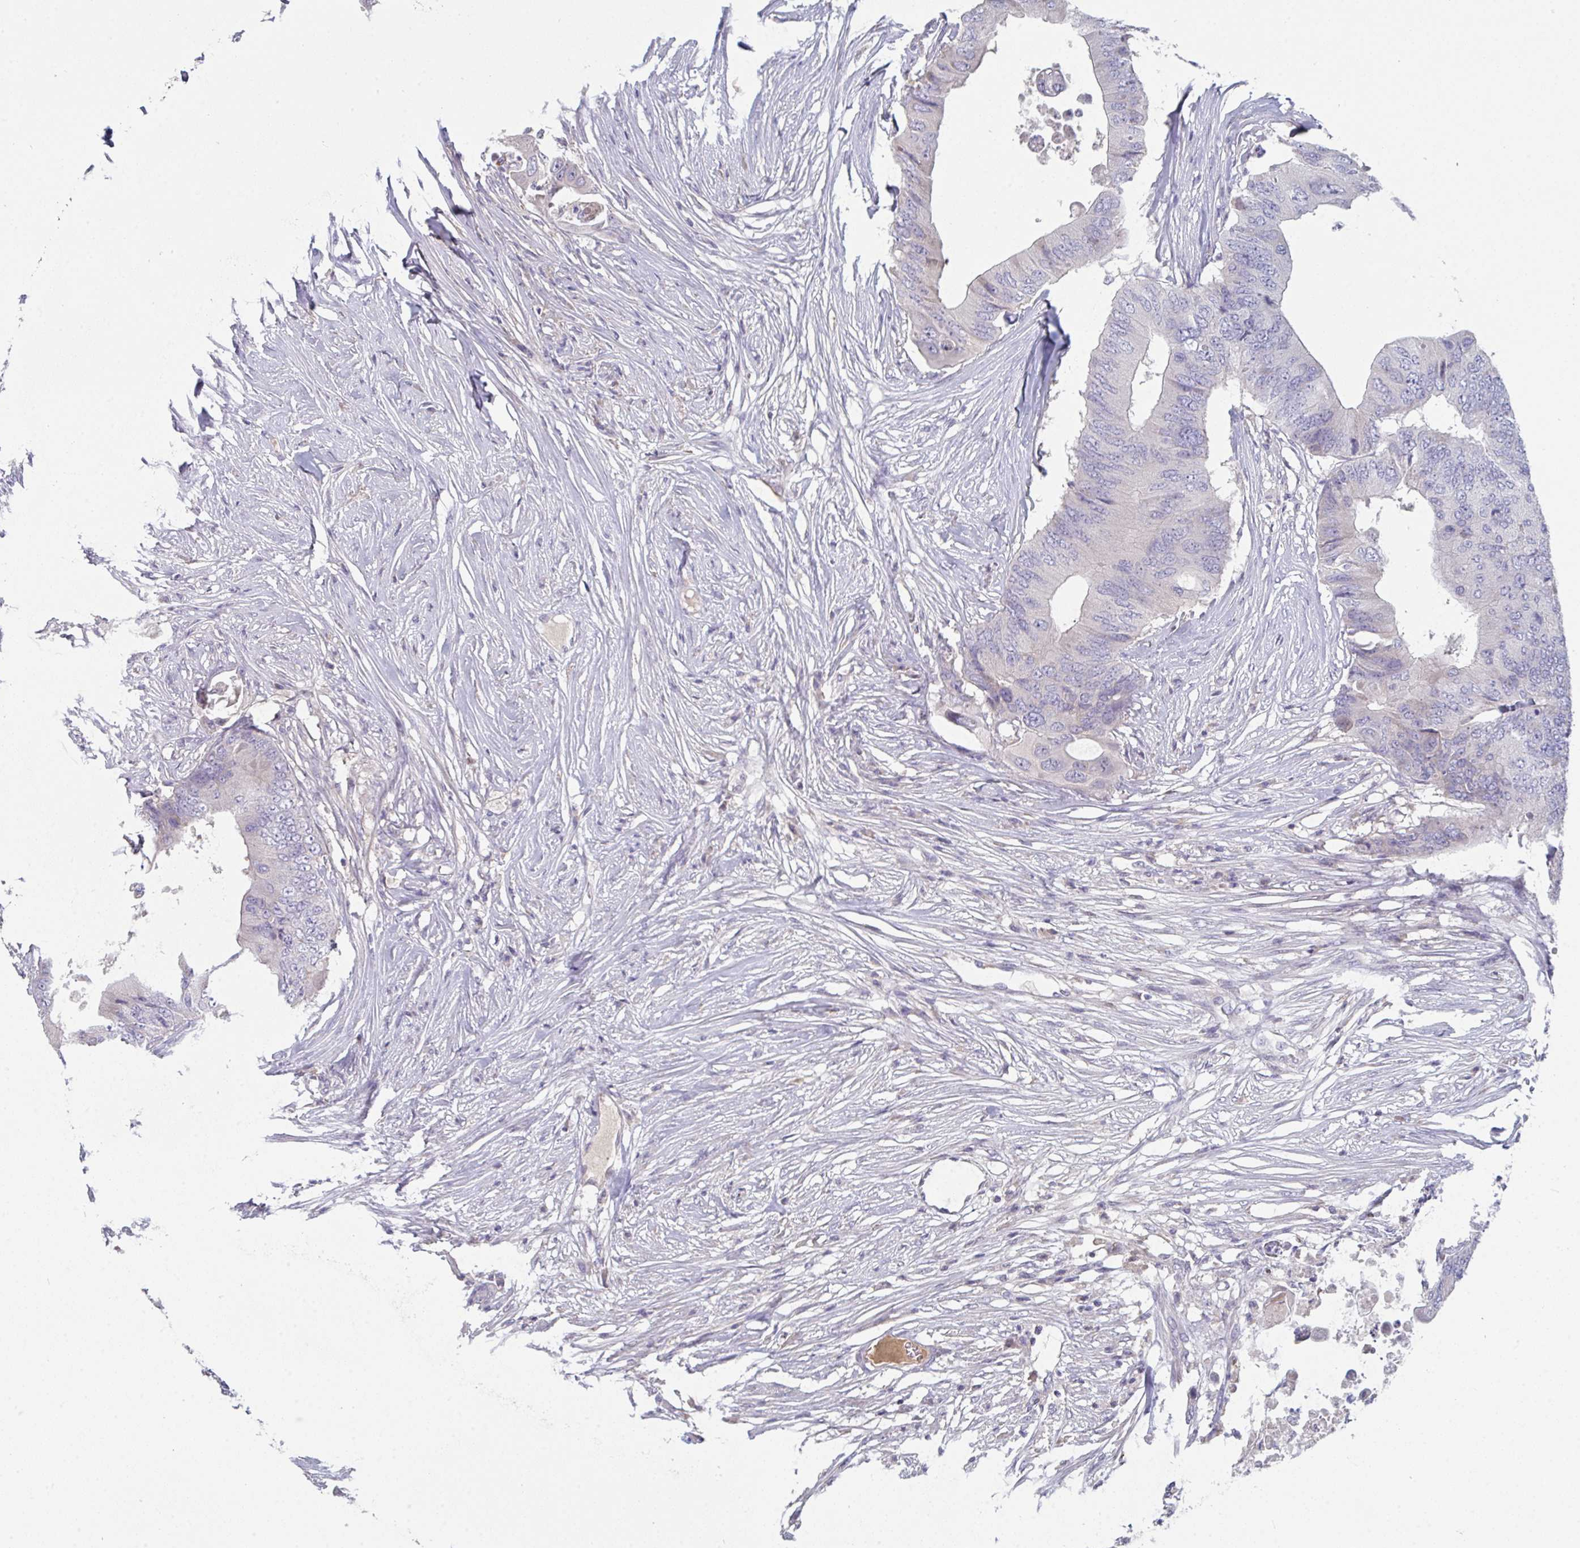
{"staining": {"intensity": "negative", "quantity": "none", "location": "none"}, "tissue": "colorectal cancer", "cell_type": "Tumor cells", "image_type": "cancer", "snomed": [{"axis": "morphology", "description": "Adenocarcinoma, NOS"}, {"axis": "topography", "description": "Colon"}], "caption": "DAB immunohistochemical staining of human colorectal adenocarcinoma displays no significant staining in tumor cells.", "gene": "HGFAC", "patient": {"sex": "male", "age": 71}}